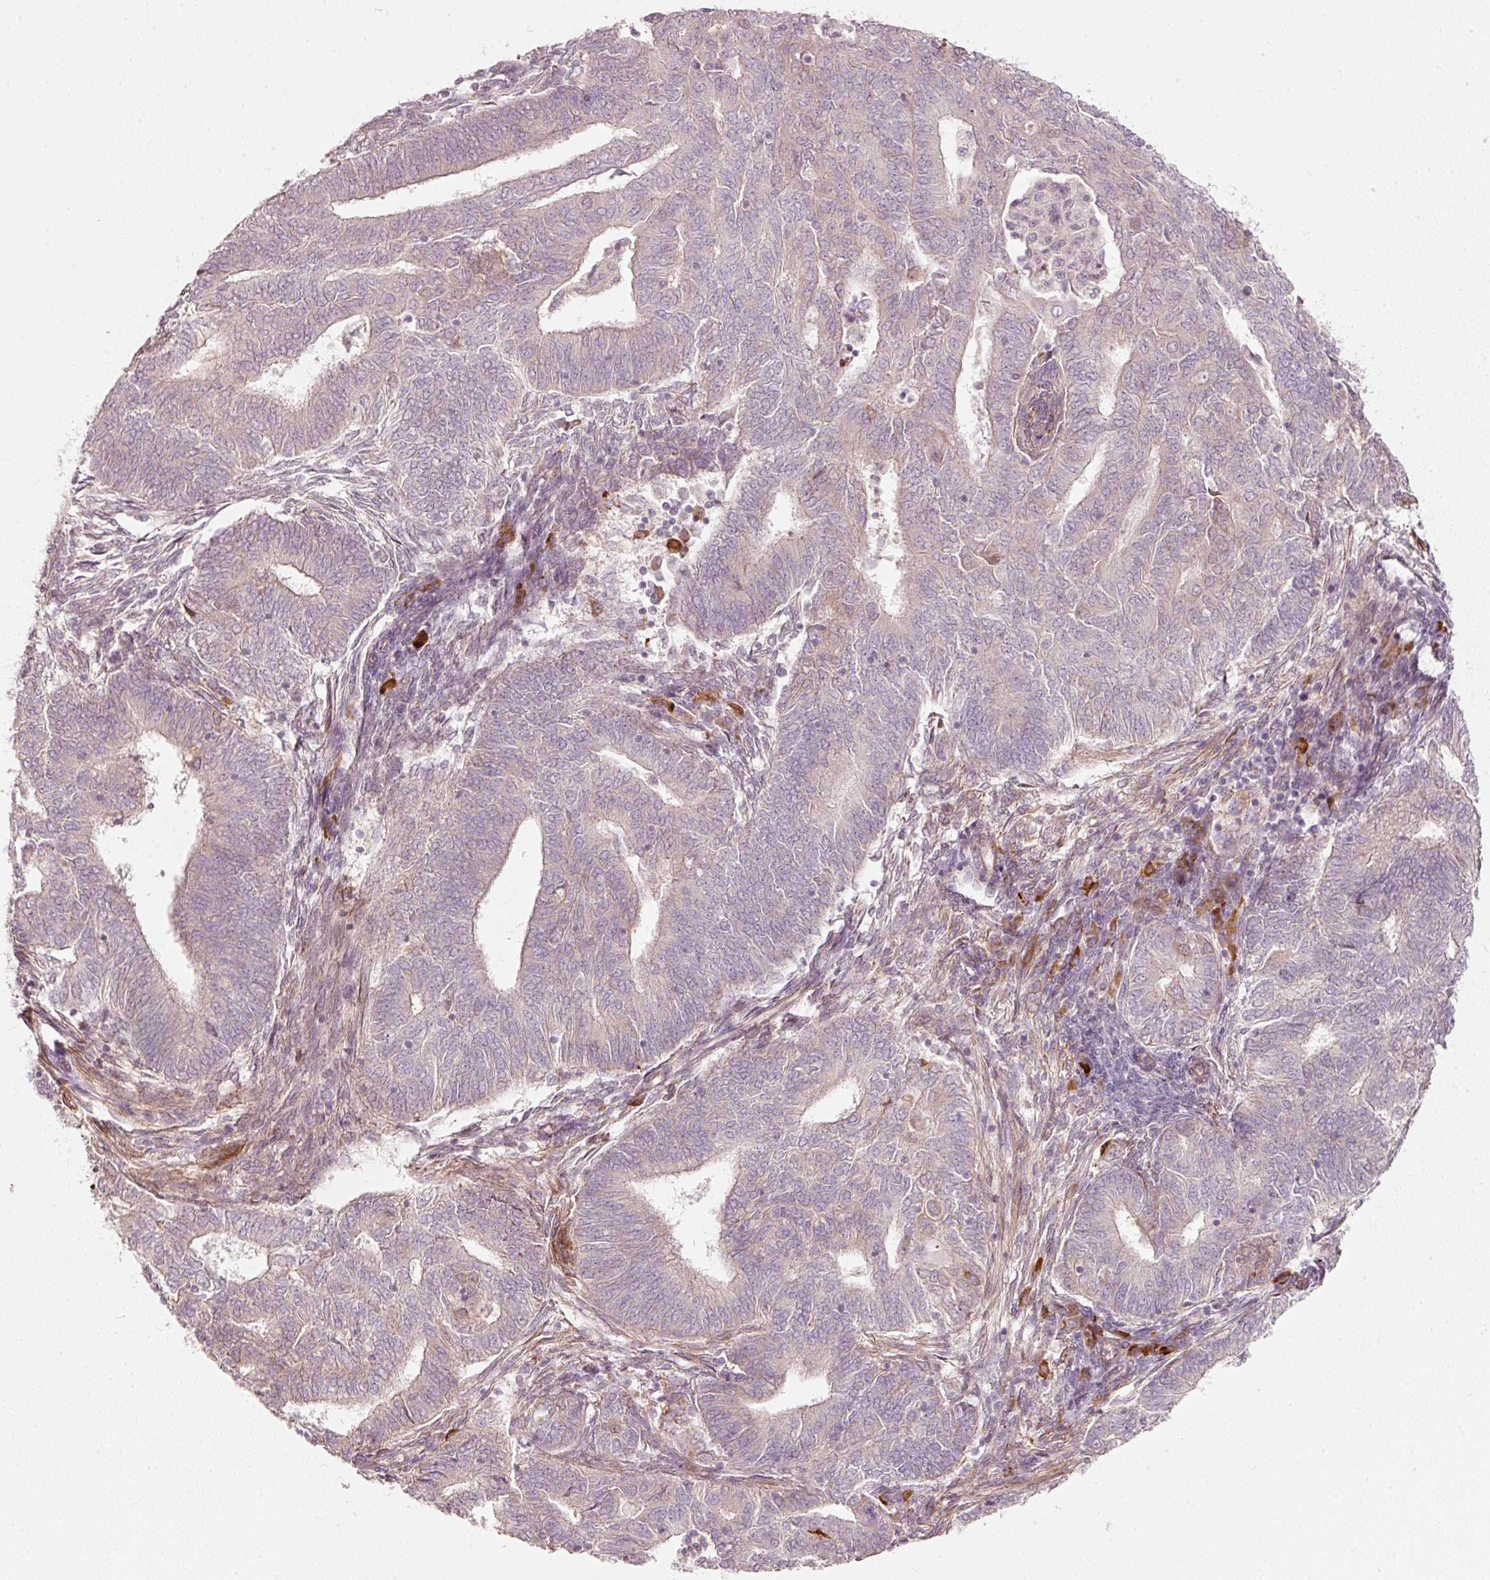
{"staining": {"intensity": "negative", "quantity": "none", "location": "none"}, "tissue": "endometrial cancer", "cell_type": "Tumor cells", "image_type": "cancer", "snomed": [{"axis": "morphology", "description": "Adenocarcinoma, NOS"}, {"axis": "topography", "description": "Endometrium"}], "caption": "Human endometrial cancer (adenocarcinoma) stained for a protein using IHC shows no expression in tumor cells.", "gene": "KCNQ1", "patient": {"sex": "female", "age": 62}}